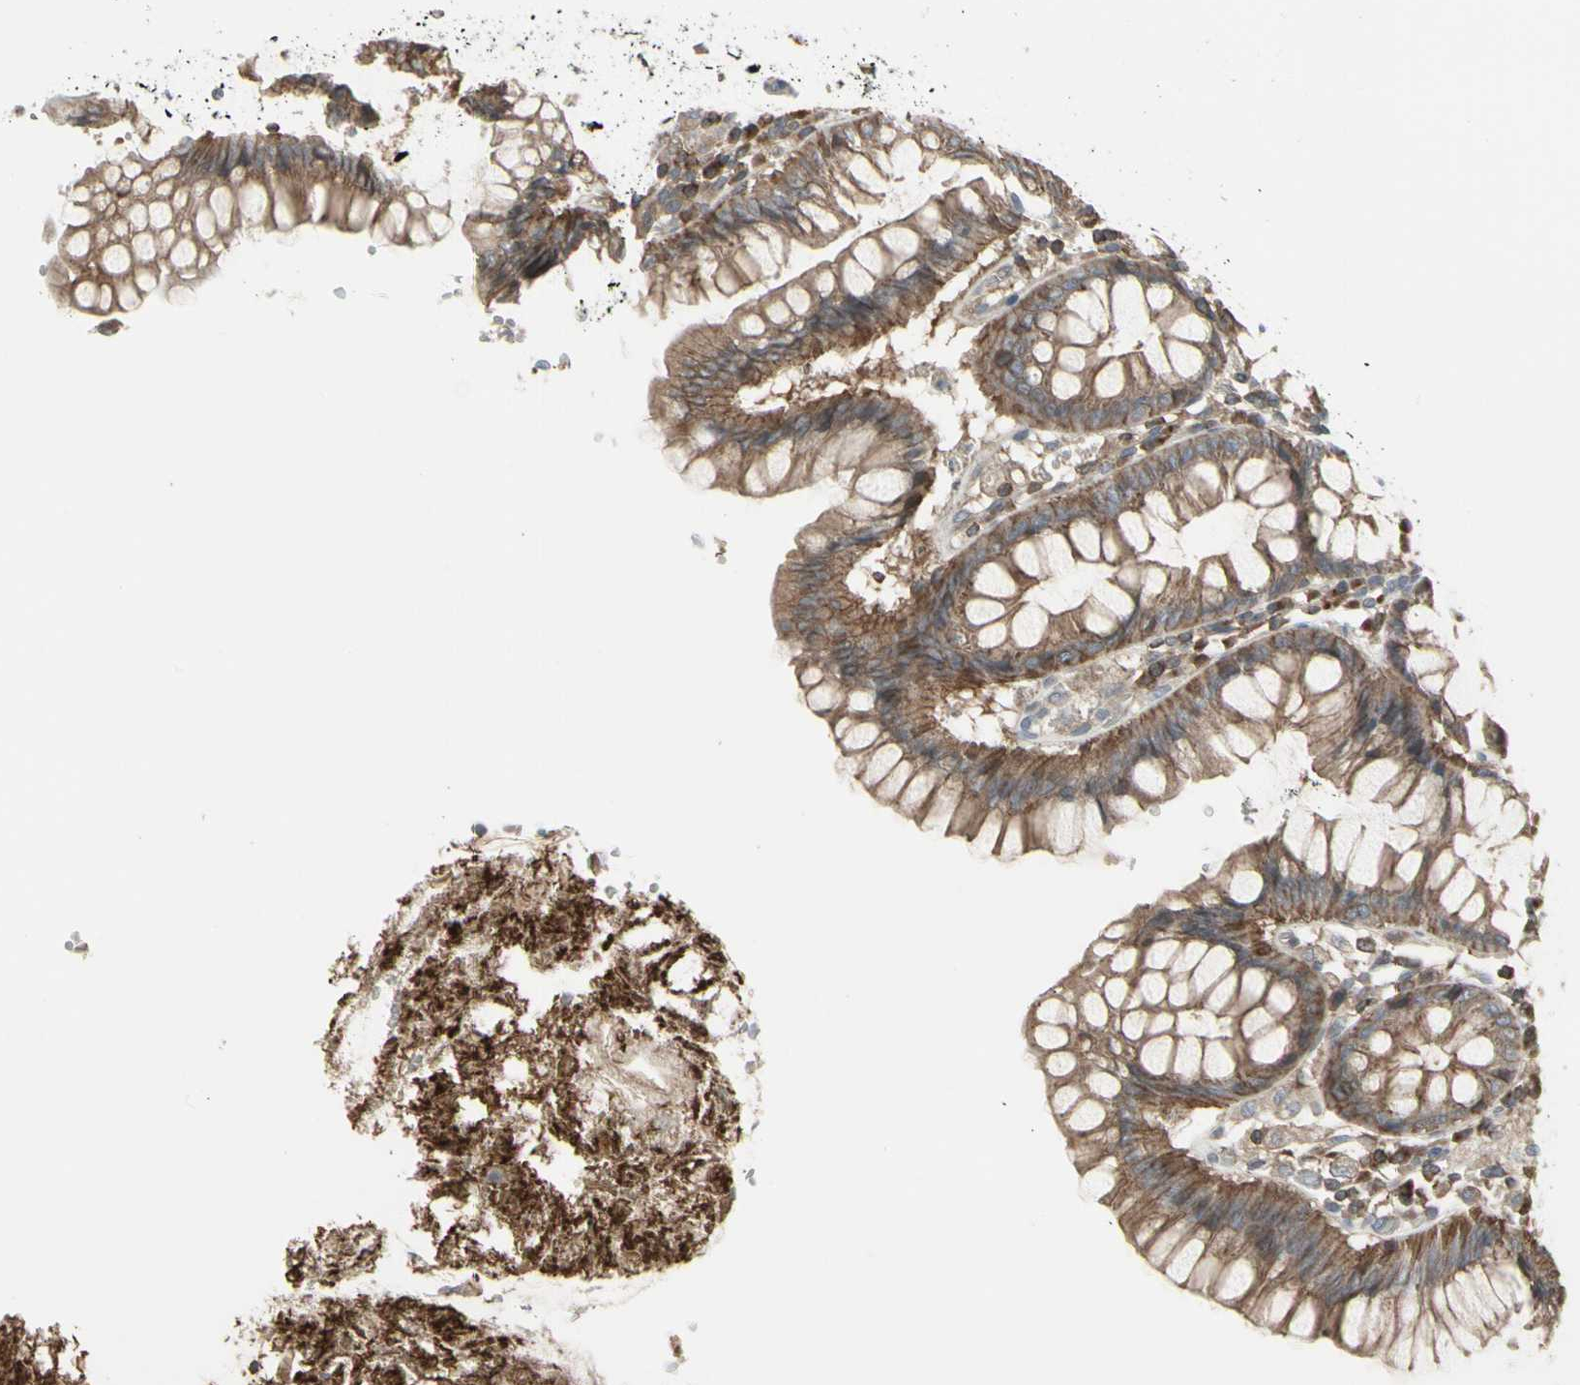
{"staining": {"intensity": "weak", "quantity": "<25%", "location": "cytoplasmic/membranous"}, "tissue": "colon", "cell_type": "Endothelial cells", "image_type": "normal", "snomed": [{"axis": "morphology", "description": "Normal tissue, NOS"}, {"axis": "topography", "description": "Colon"}], "caption": "DAB immunohistochemical staining of benign human colon exhibits no significant expression in endothelial cells. The staining is performed using DAB brown chromogen with nuclei counter-stained in using hematoxylin.", "gene": "EPS15", "patient": {"sex": "female", "age": 46}}